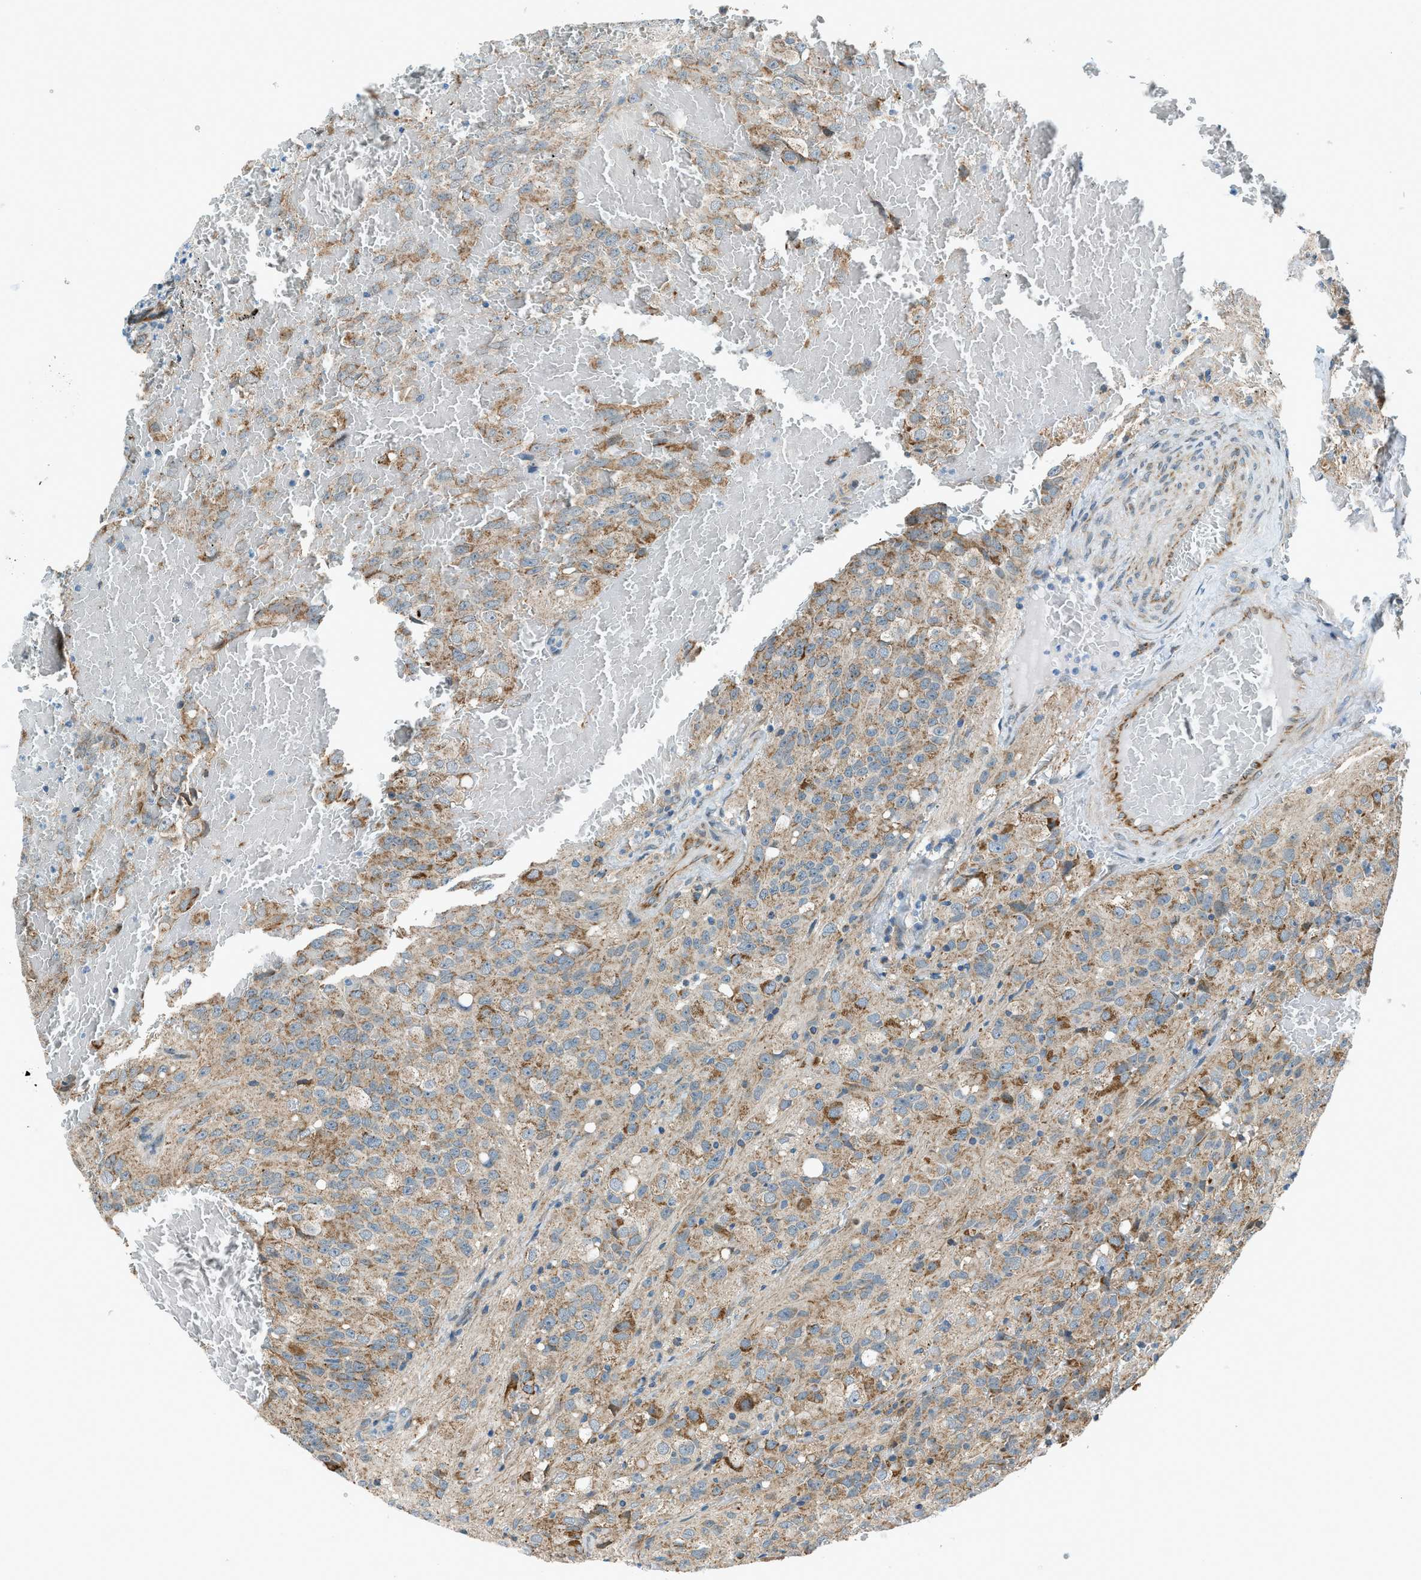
{"staining": {"intensity": "moderate", "quantity": "25%-75%", "location": "cytoplasmic/membranous"}, "tissue": "glioma", "cell_type": "Tumor cells", "image_type": "cancer", "snomed": [{"axis": "morphology", "description": "Glioma, malignant, High grade"}, {"axis": "topography", "description": "Brain"}], "caption": "A brown stain highlights moderate cytoplasmic/membranous expression of a protein in human glioma tumor cells.", "gene": "PIGG", "patient": {"sex": "male", "age": 32}}